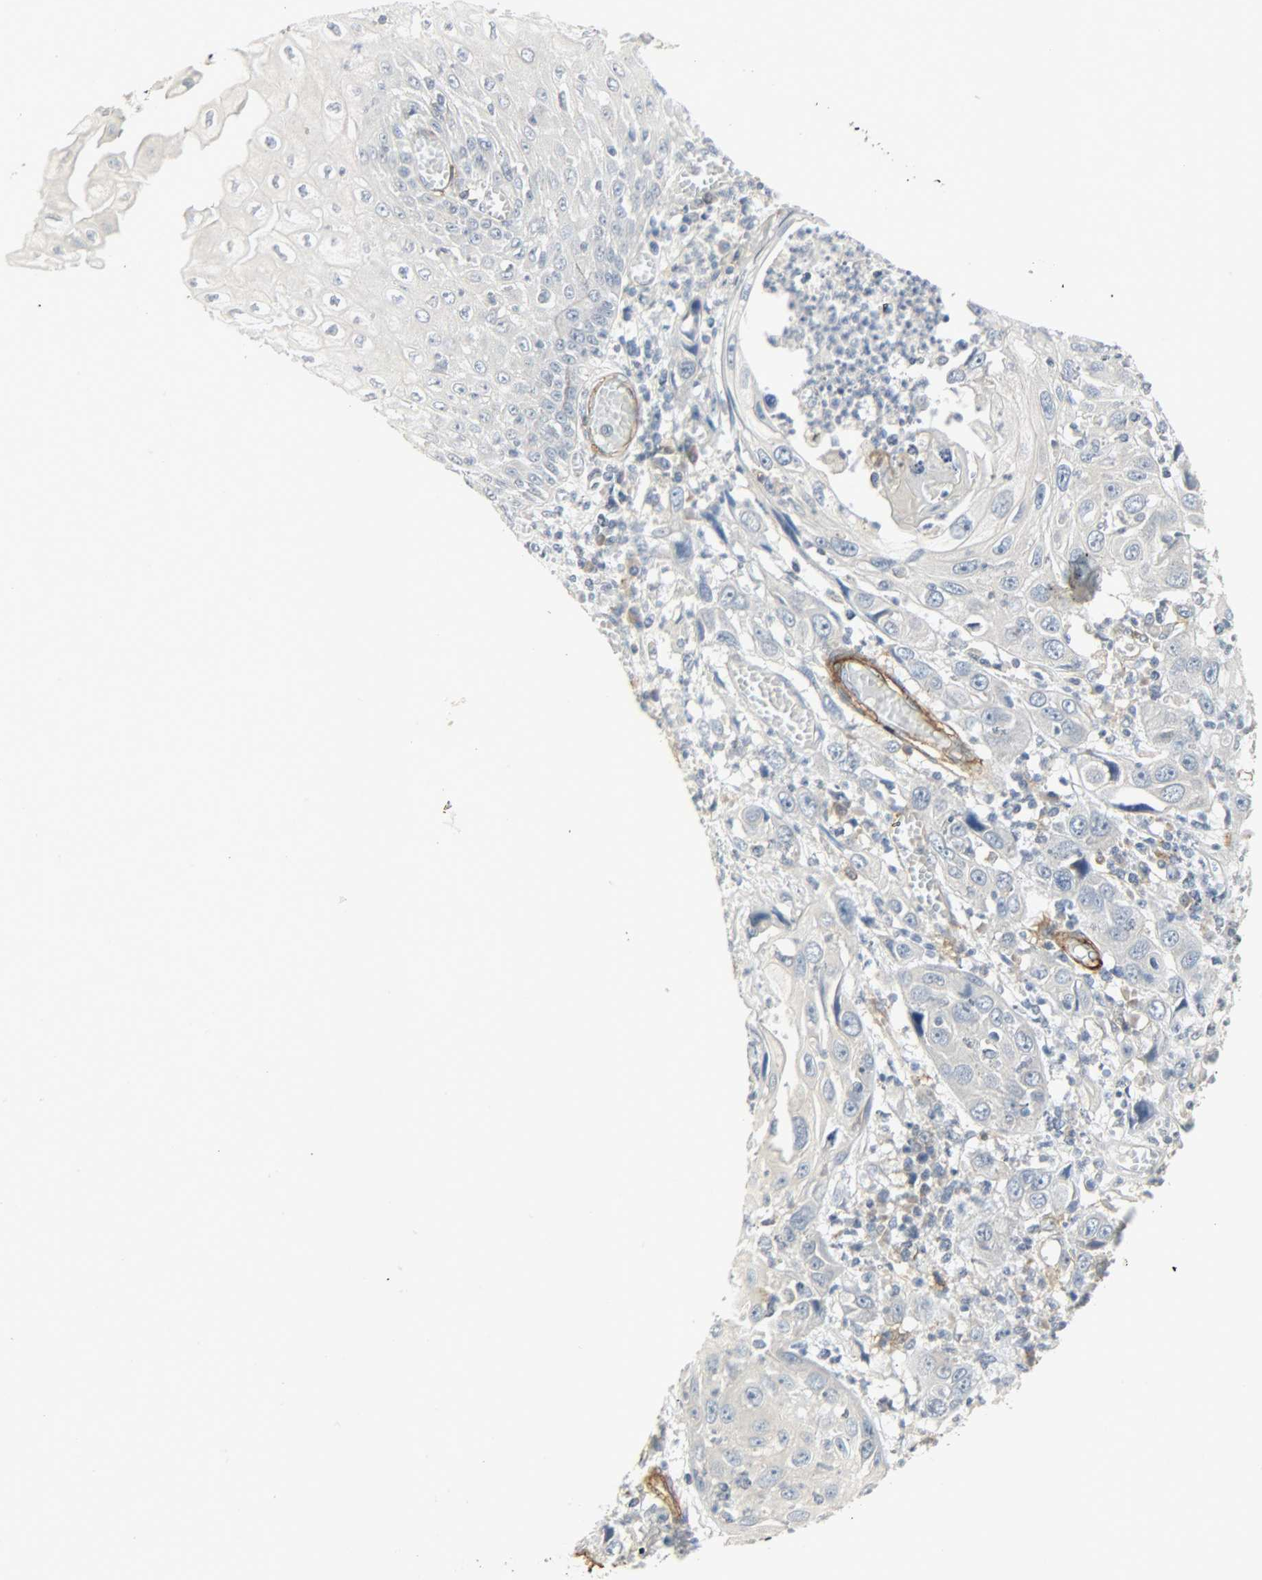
{"staining": {"intensity": "negative", "quantity": "none", "location": "none"}, "tissue": "esophagus", "cell_type": "Squamous epithelial cells", "image_type": "normal", "snomed": [{"axis": "morphology", "description": "Normal tissue, NOS"}, {"axis": "morphology", "description": "Squamous cell carcinoma, NOS"}, {"axis": "topography", "description": "Esophagus"}], "caption": "DAB (3,3'-diaminobenzidine) immunohistochemical staining of unremarkable human esophagus displays no significant staining in squamous epithelial cells.", "gene": "ENPEP", "patient": {"sex": "male", "age": 65}}